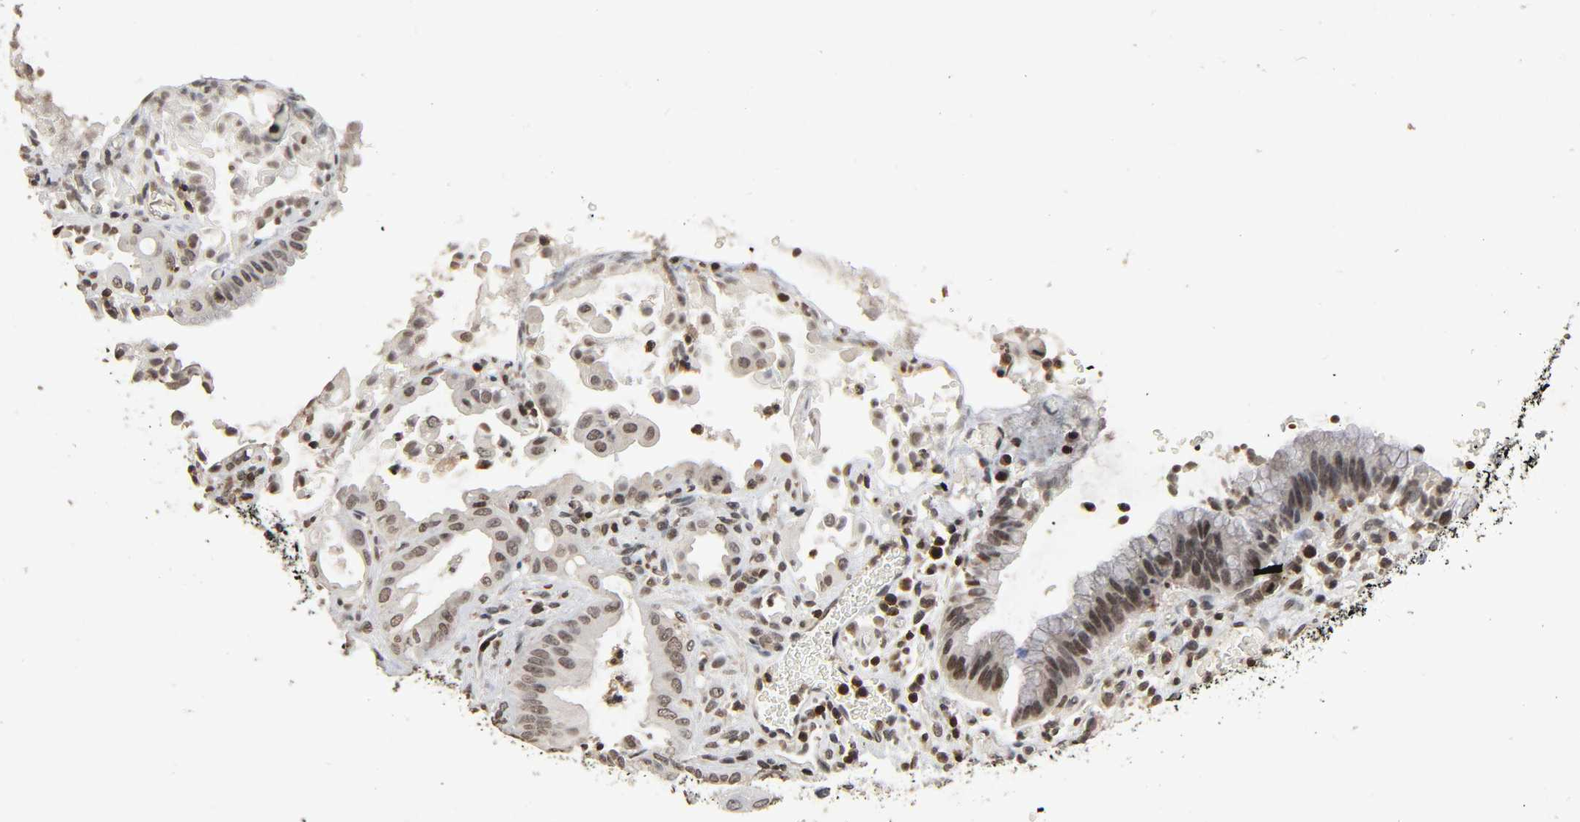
{"staining": {"intensity": "moderate", "quantity": "25%-75%", "location": "nuclear"}, "tissue": "liver cancer", "cell_type": "Tumor cells", "image_type": "cancer", "snomed": [{"axis": "morphology", "description": "Cholangiocarcinoma"}, {"axis": "topography", "description": "Liver"}], "caption": "This histopathology image demonstrates immunohistochemistry staining of liver cancer (cholangiocarcinoma), with medium moderate nuclear staining in about 25%-75% of tumor cells.", "gene": "STK4", "patient": {"sex": "male", "age": 58}}